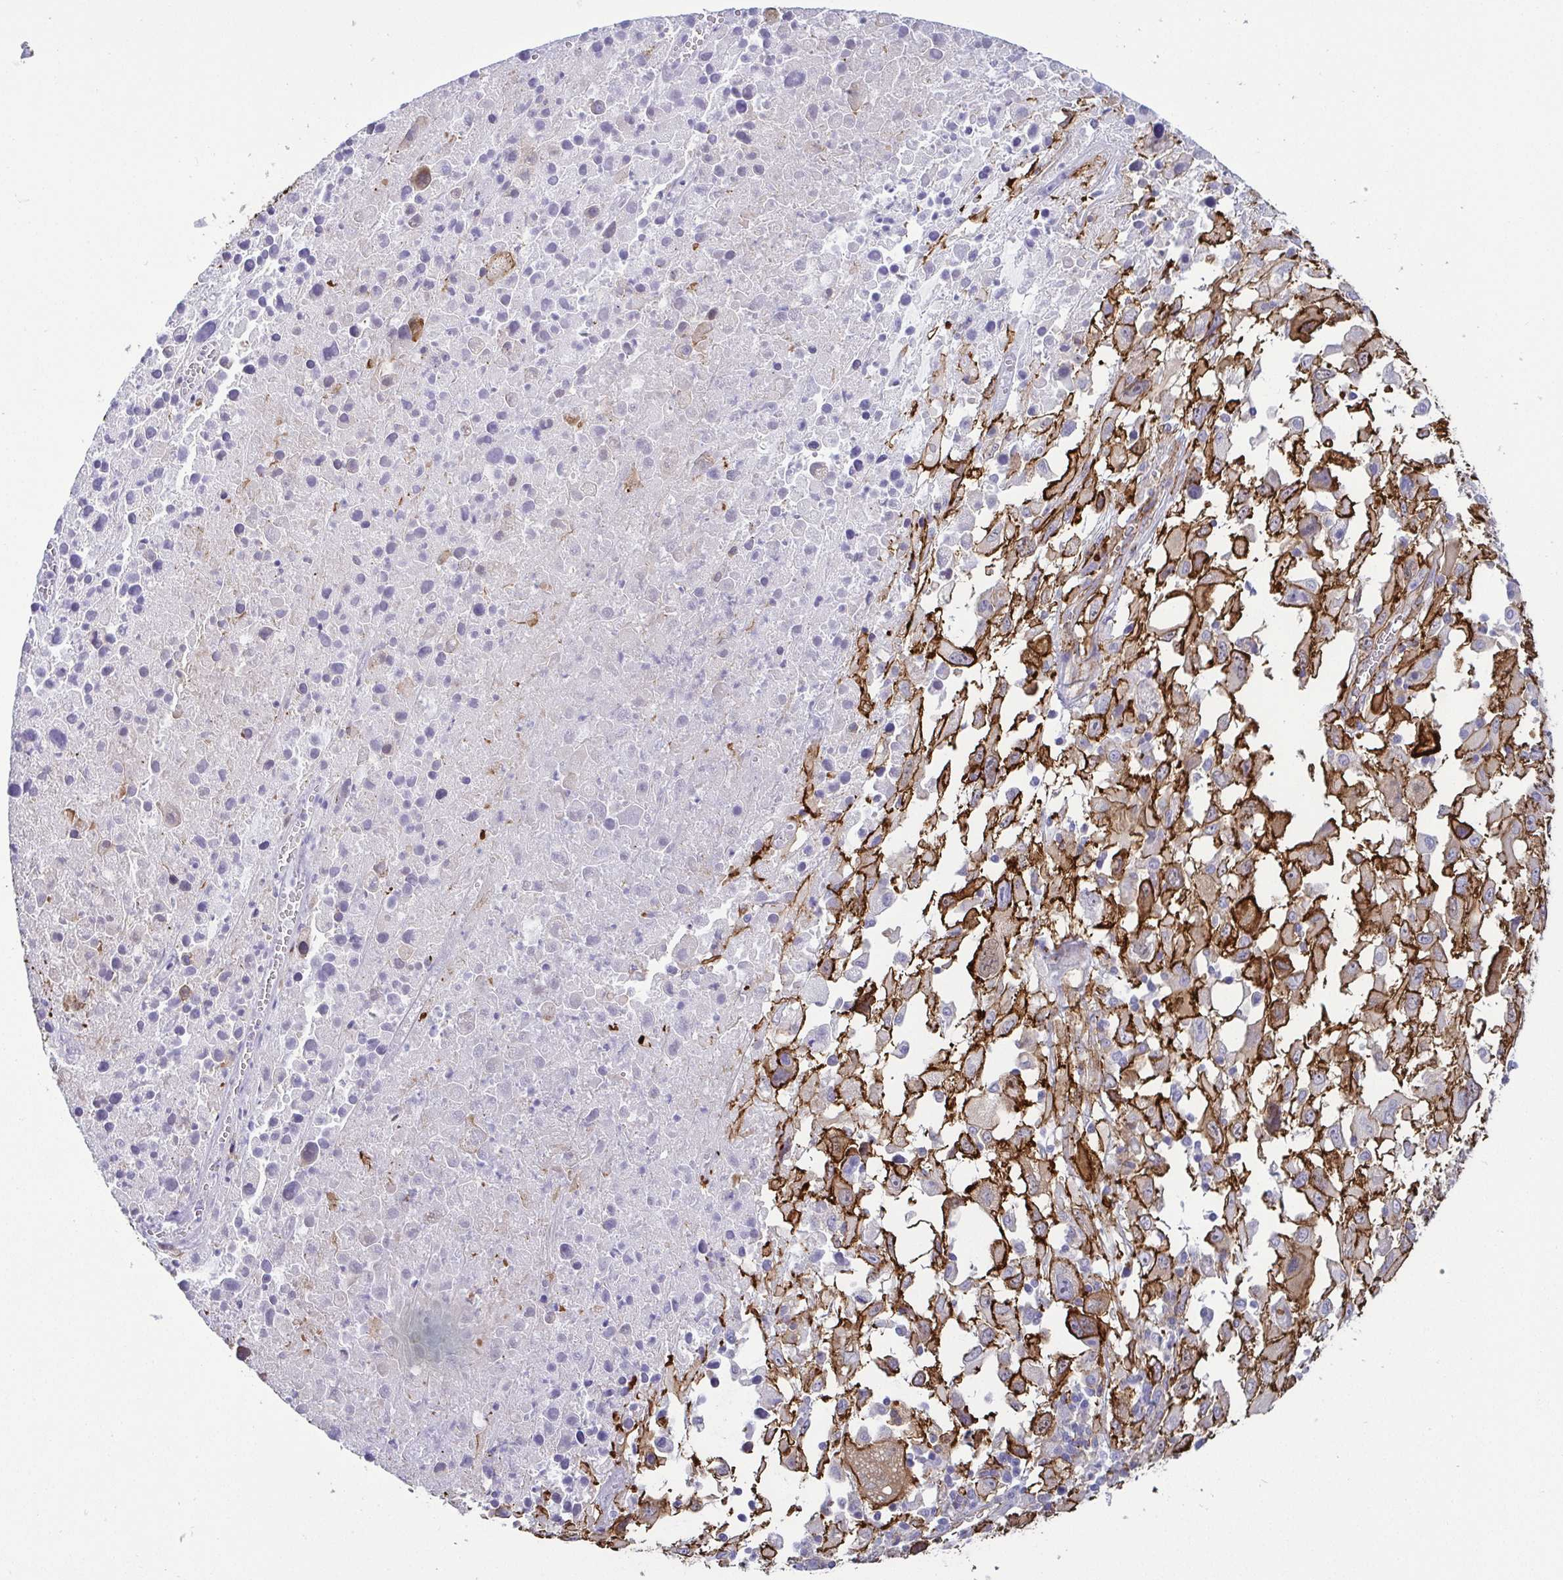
{"staining": {"intensity": "strong", "quantity": ">75%", "location": "cytoplasmic/membranous"}, "tissue": "melanoma", "cell_type": "Tumor cells", "image_type": "cancer", "snomed": [{"axis": "morphology", "description": "Malignant melanoma, Metastatic site"}, {"axis": "topography", "description": "Soft tissue"}], "caption": "Strong cytoplasmic/membranous protein staining is identified in about >75% of tumor cells in malignant melanoma (metastatic site). The staining was performed using DAB, with brown indicating positive protein expression. Nuclei are stained blue with hematoxylin.", "gene": "LIMA1", "patient": {"sex": "male", "age": 50}}